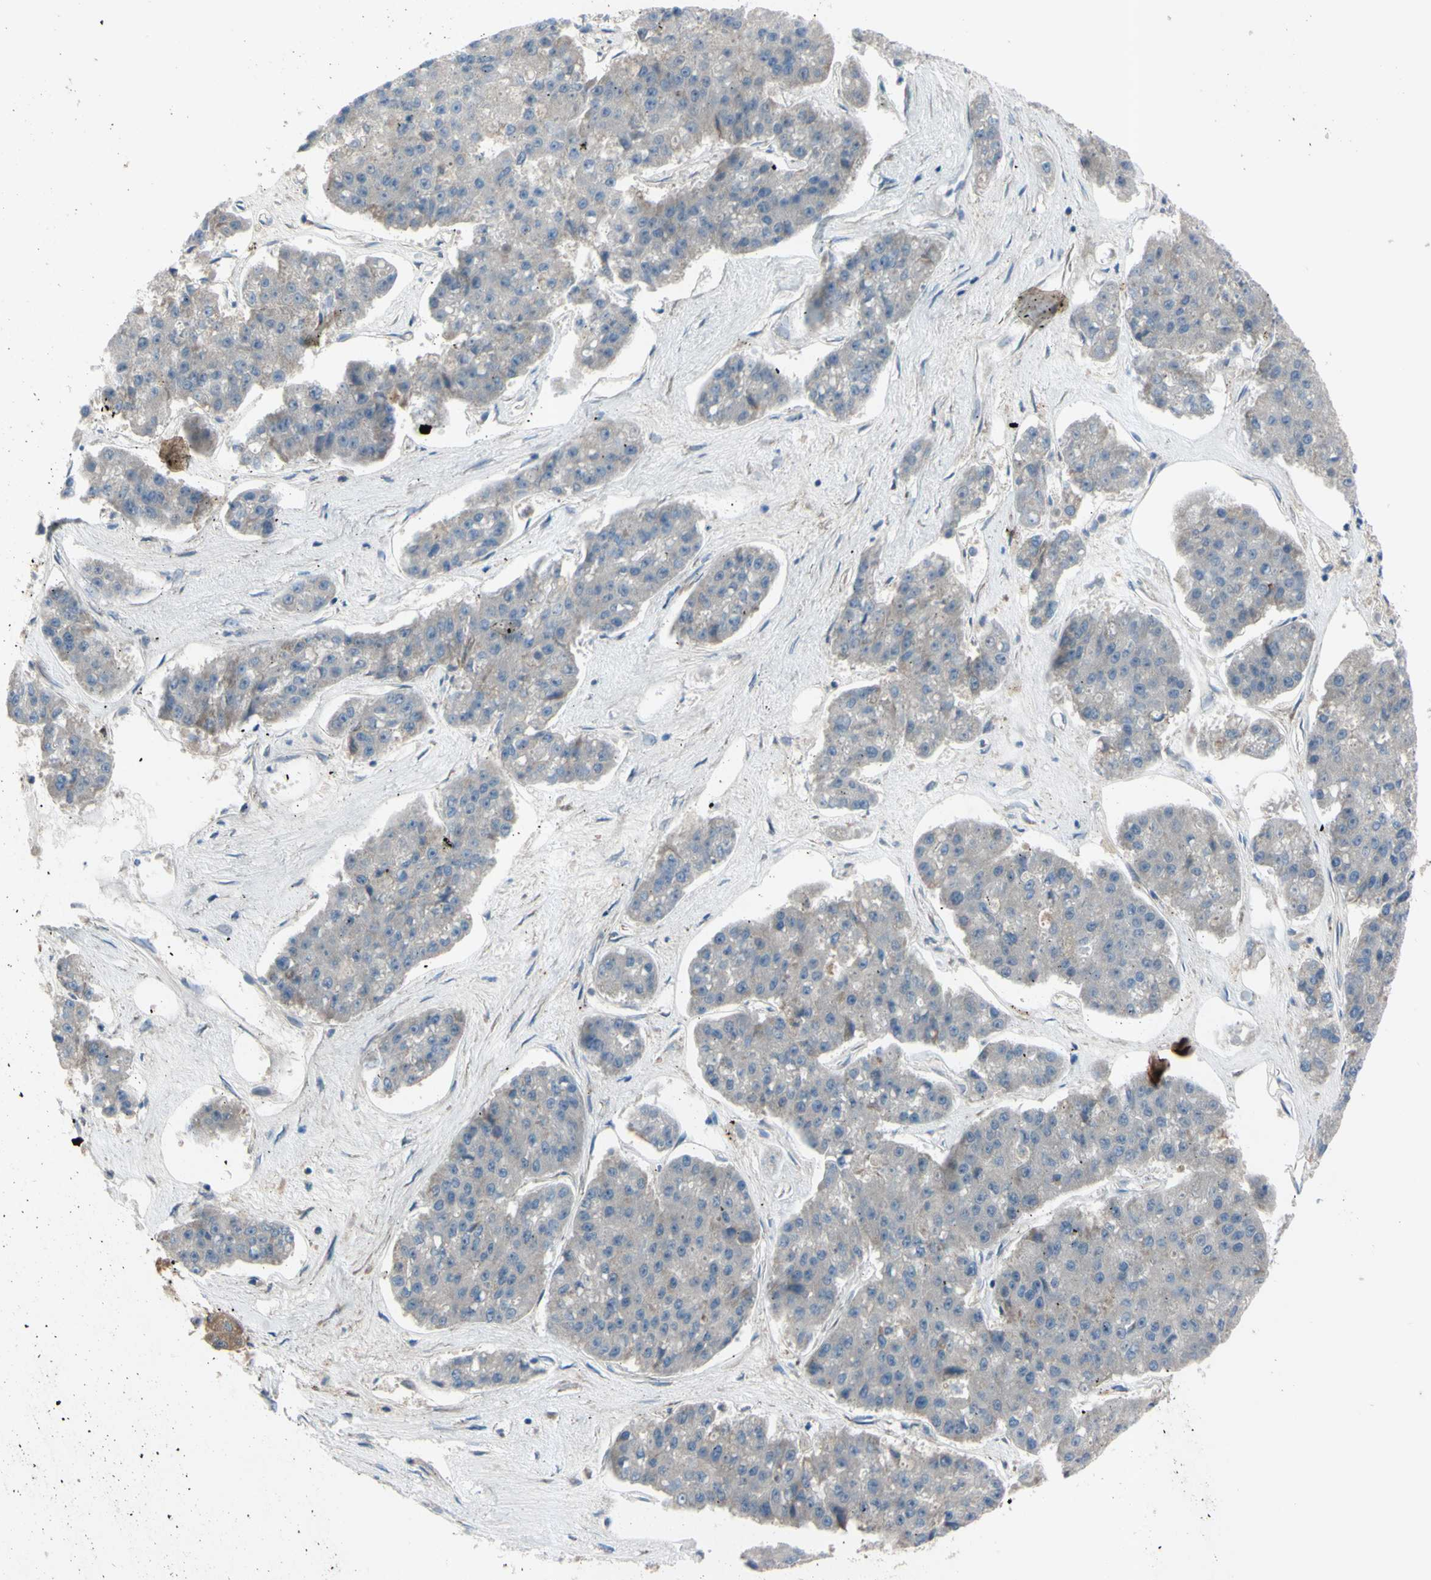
{"staining": {"intensity": "negative", "quantity": "none", "location": "none"}, "tissue": "pancreatic cancer", "cell_type": "Tumor cells", "image_type": "cancer", "snomed": [{"axis": "morphology", "description": "Adenocarcinoma, NOS"}, {"axis": "topography", "description": "Pancreas"}], "caption": "Image shows no significant protein expression in tumor cells of pancreatic cancer.", "gene": "SVIL", "patient": {"sex": "male", "age": 50}}